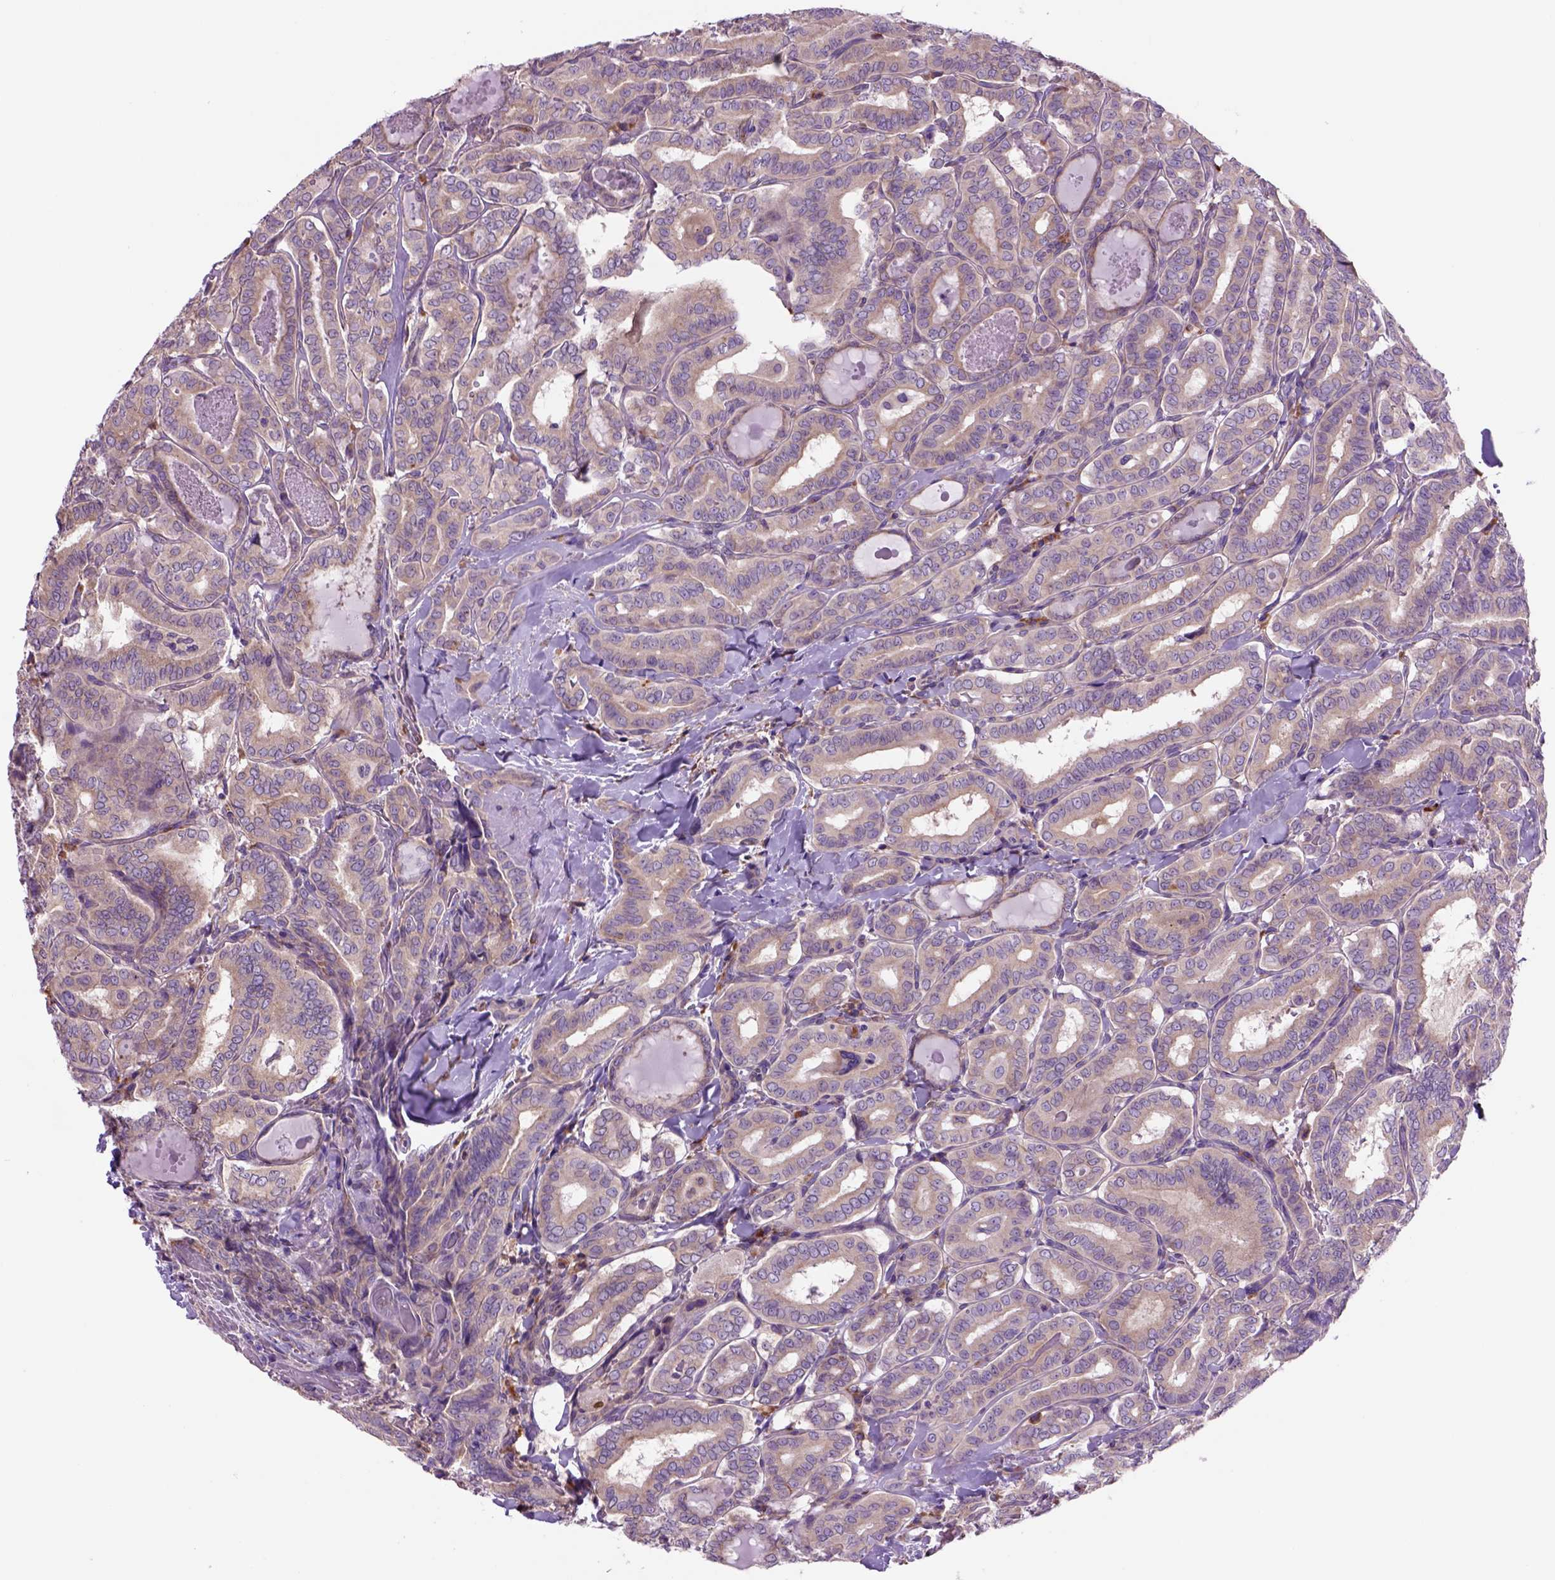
{"staining": {"intensity": "weak", "quantity": "25%-75%", "location": "cytoplasmic/membranous"}, "tissue": "thyroid cancer", "cell_type": "Tumor cells", "image_type": "cancer", "snomed": [{"axis": "morphology", "description": "Papillary adenocarcinoma, NOS"}, {"axis": "morphology", "description": "Papillary adenoma metastatic"}, {"axis": "topography", "description": "Thyroid gland"}], "caption": "Tumor cells exhibit weak cytoplasmic/membranous staining in approximately 25%-75% of cells in thyroid cancer.", "gene": "PIAS3", "patient": {"sex": "female", "age": 50}}